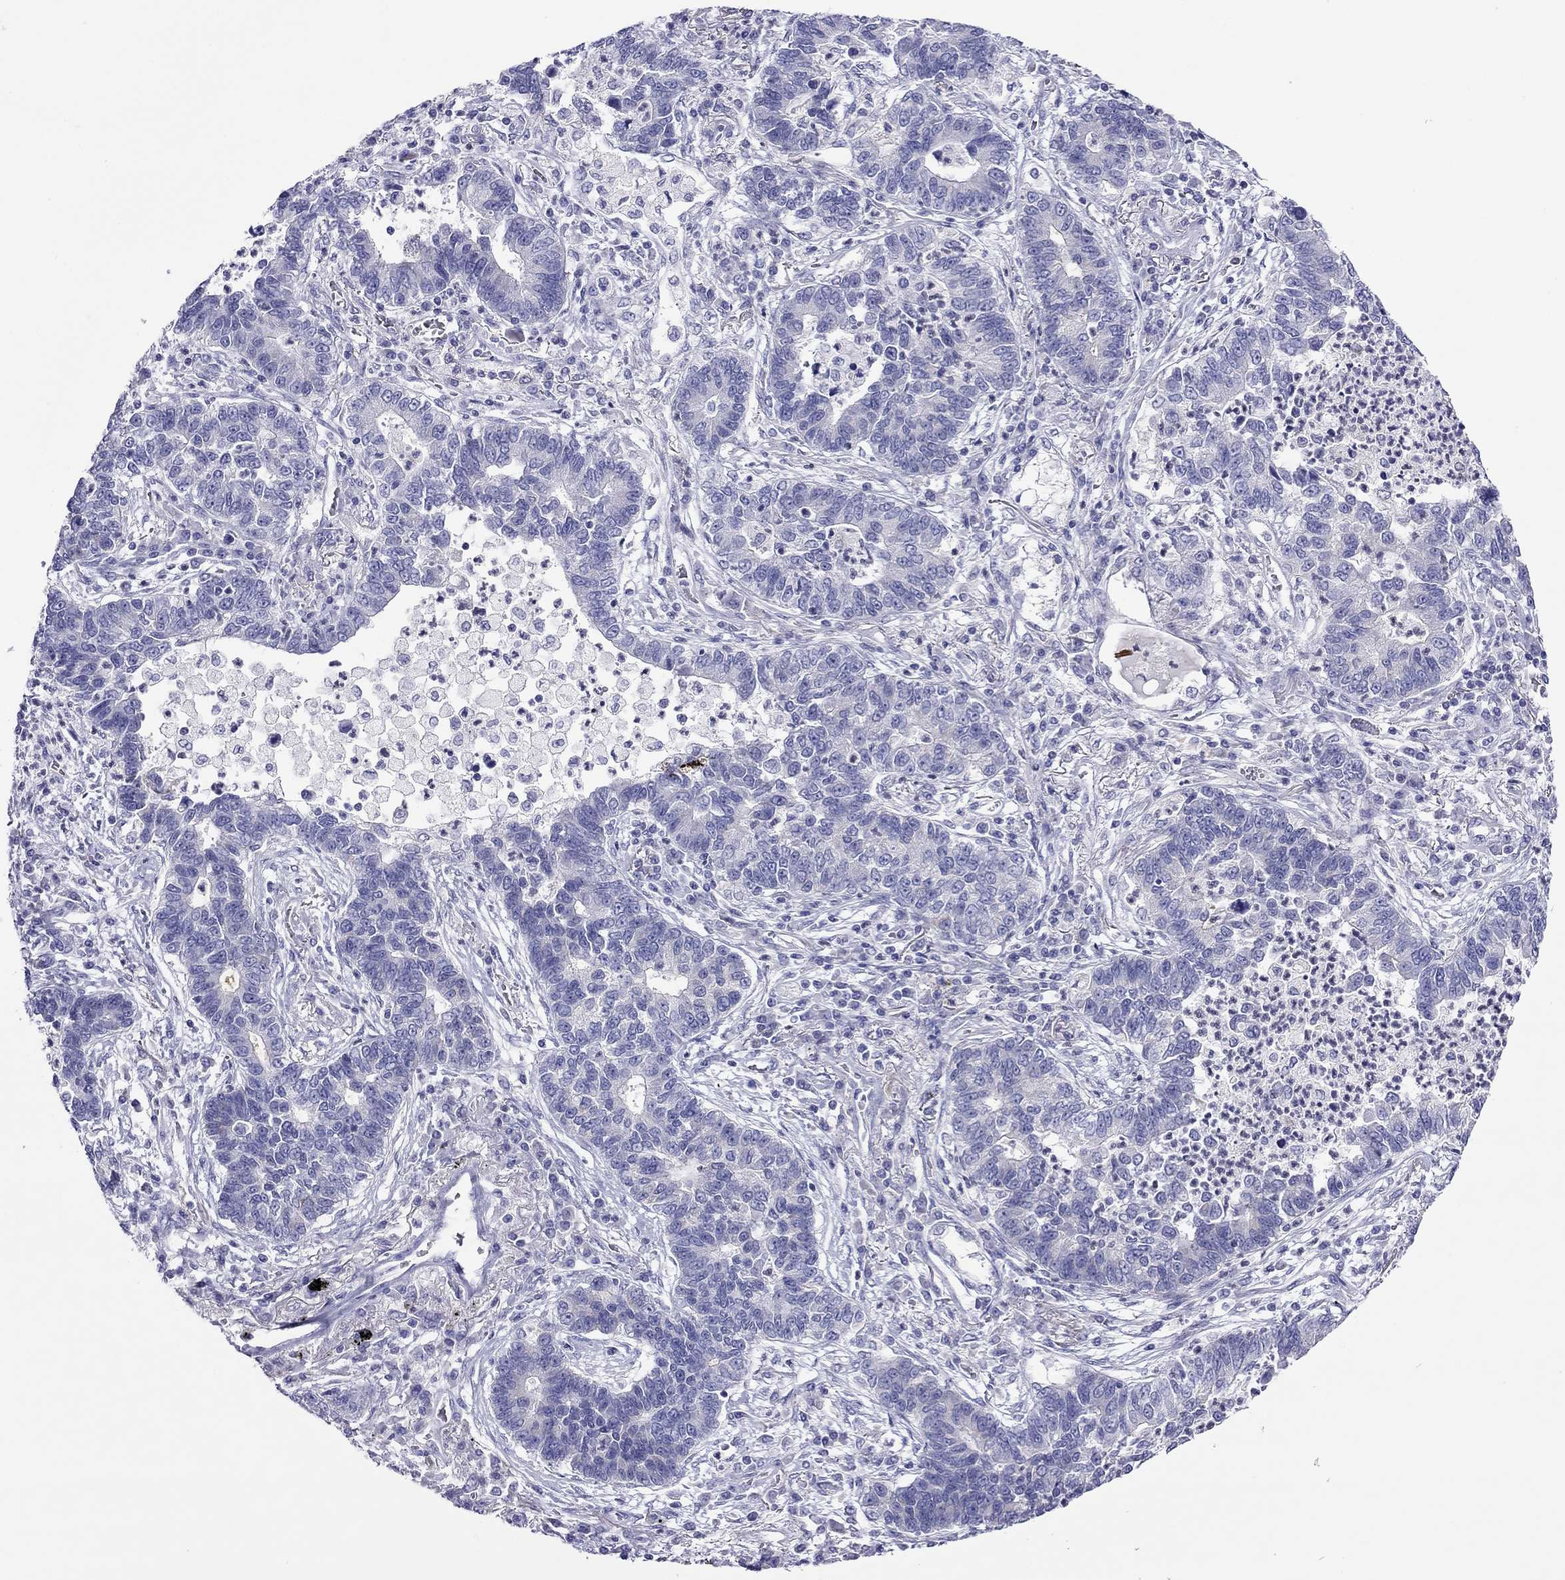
{"staining": {"intensity": "negative", "quantity": "none", "location": "none"}, "tissue": "lung cancer", "cell_type": "Tumor cells", "image_type": "cancer", "snomed": [{"axis": "morphology", "description": "Adenocarcinoma, NOS"}, {"axis": "topography", "description": "Lung"}], "caption": "An IHC photomicrograph of adenocarcinoma (lung) is shown. There is no staining in tumor cells of adenocarcinoma (lung).", "gene": "SLC46A2", "patient": {"sex": "female", "age": 57}}